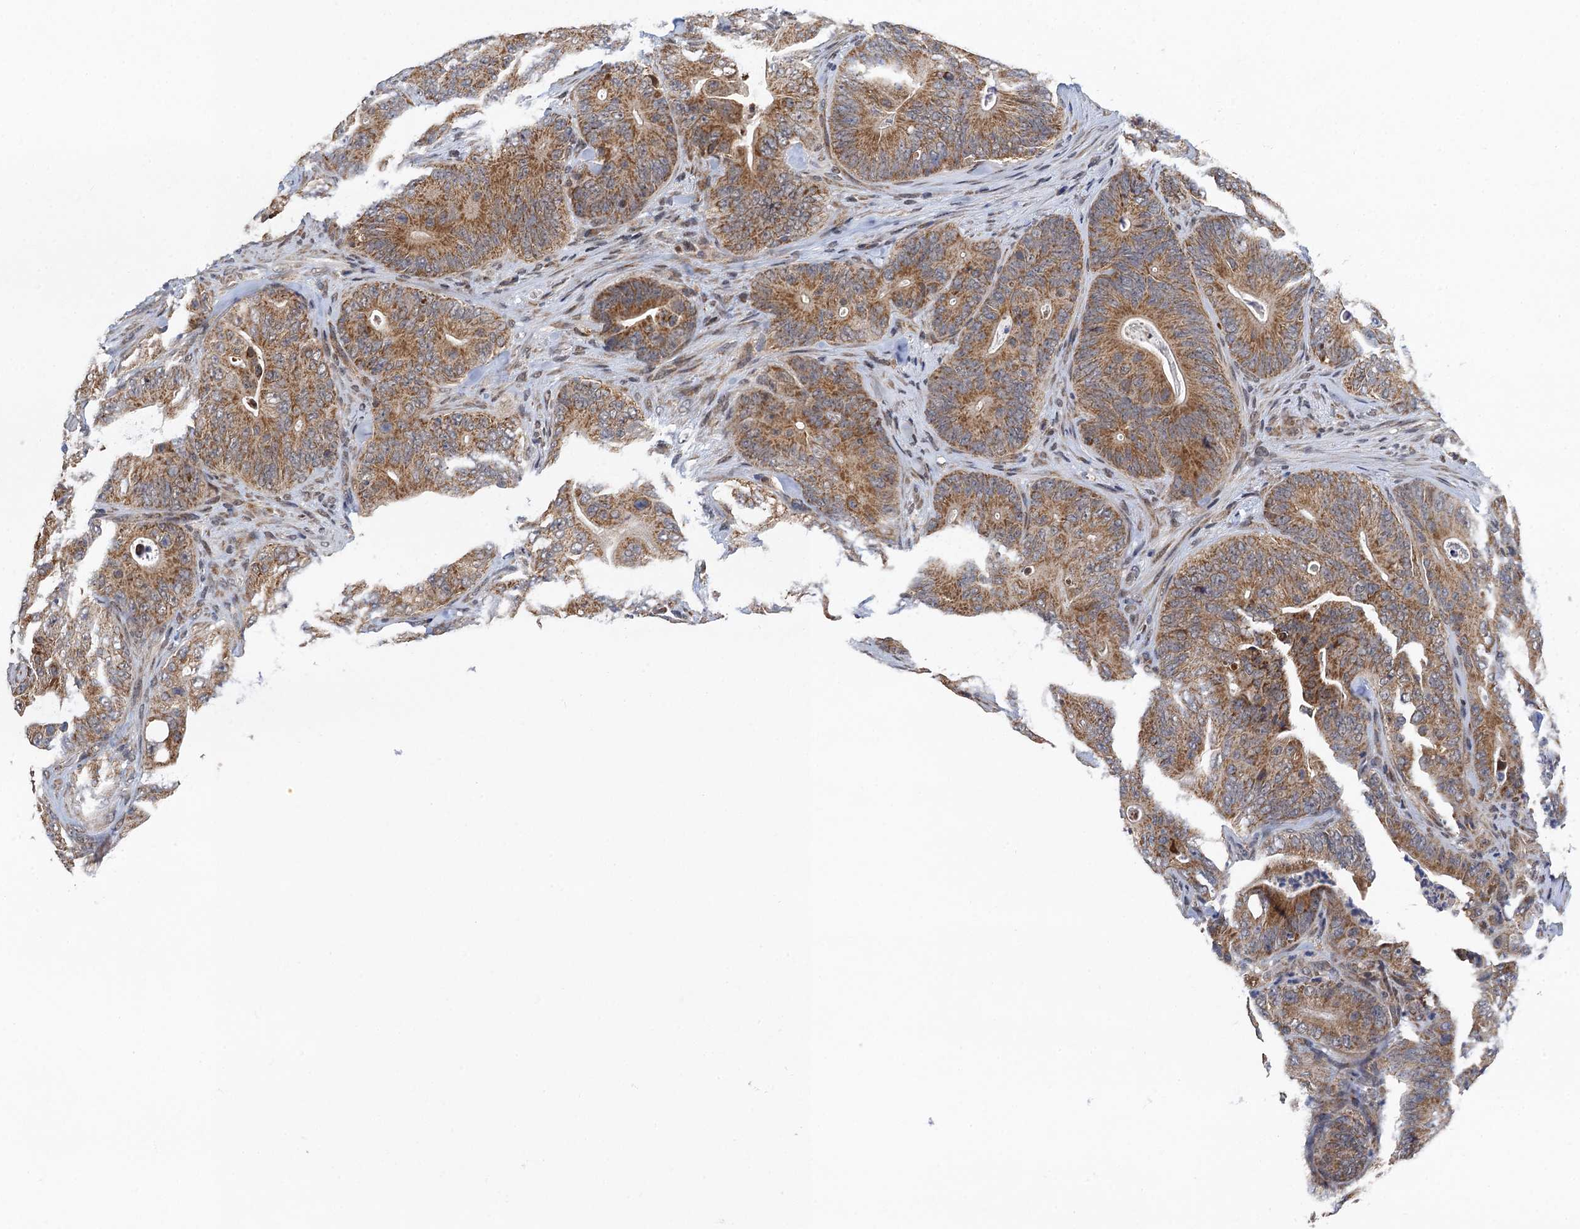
{"staining": {"intensity": "strong", "quantity": ">75%", "location": "cytoplasmic/membranous"}, "tissue": "colorectal cancer", "cell_type": "Tumor cells", "image_type": "cancer", "snomed": [{"axis": "morphology", "description": "Normal tissue, NOS"}, {"axis": "topography", "description": "Colon"}], "caption": "Strong cytoplasmic/membranous staining is identified in approximately >75% of tumor cells in colorectal cancer.", "gene": "CMPK2", "patient": {"sex": "female", "age": 82}}